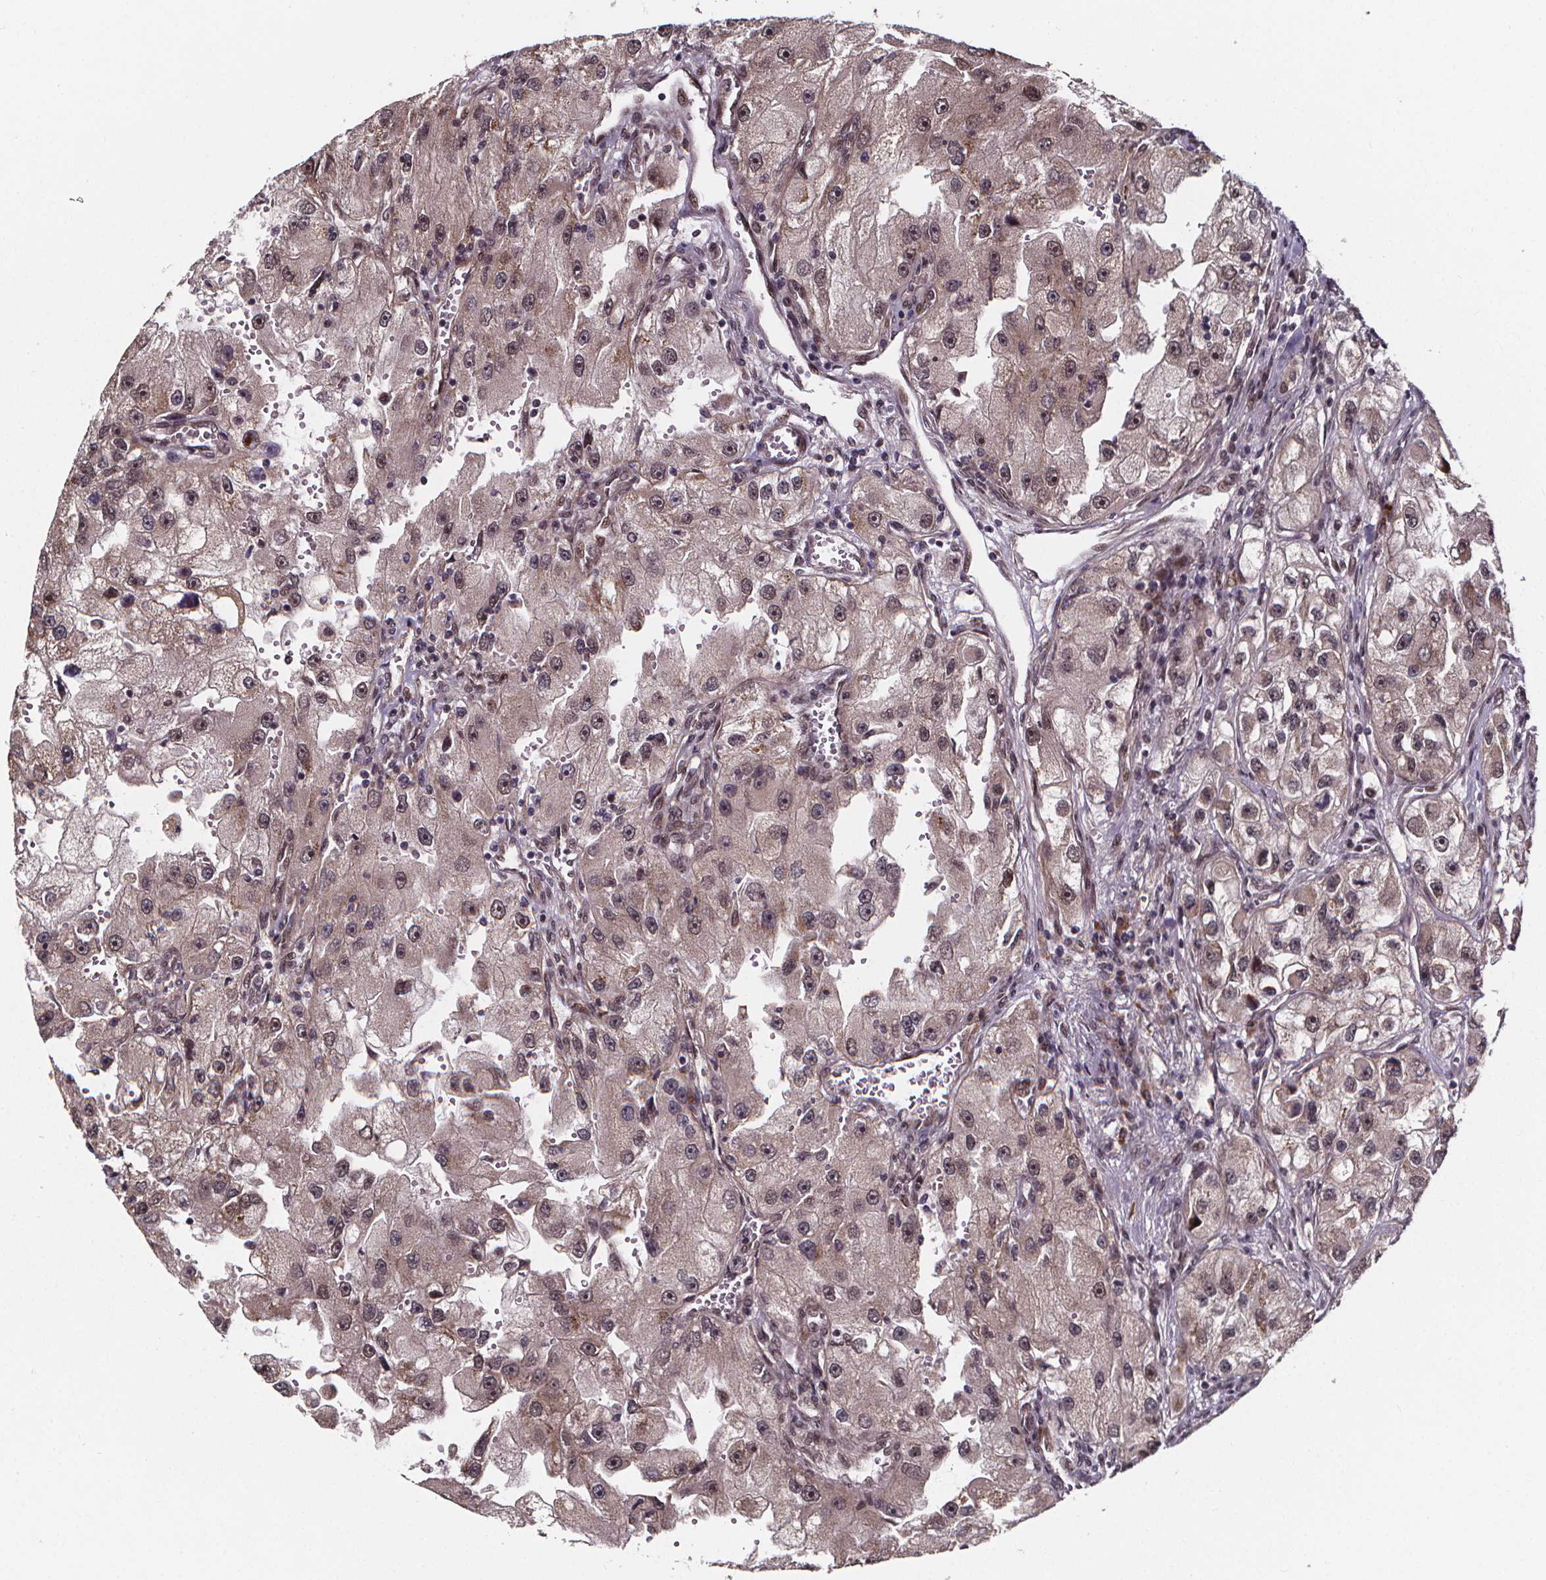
{"staining": {"intensity": "weak", "quantity": "<25%", "location": "nuclear"}, "tissue": "renal cancer", "cell_type": "Tumor cells", "image_type": "cancer", "snomed": [{"axis": "morphology", "description": "Adenocarcinoma, NOS"}, {"axis": "topography", "description": "Kidney"}], "caption": "High magnification brightfield microscopy of renal adenocarcinoma stained with DAB (3,3'-diaminobenzidine) (brown) and counterstained with hematoxylin (blue): tumor cells show no significant expression.", "gene": "DDIT3", "patient": {"sex": "male", "age": 63}}